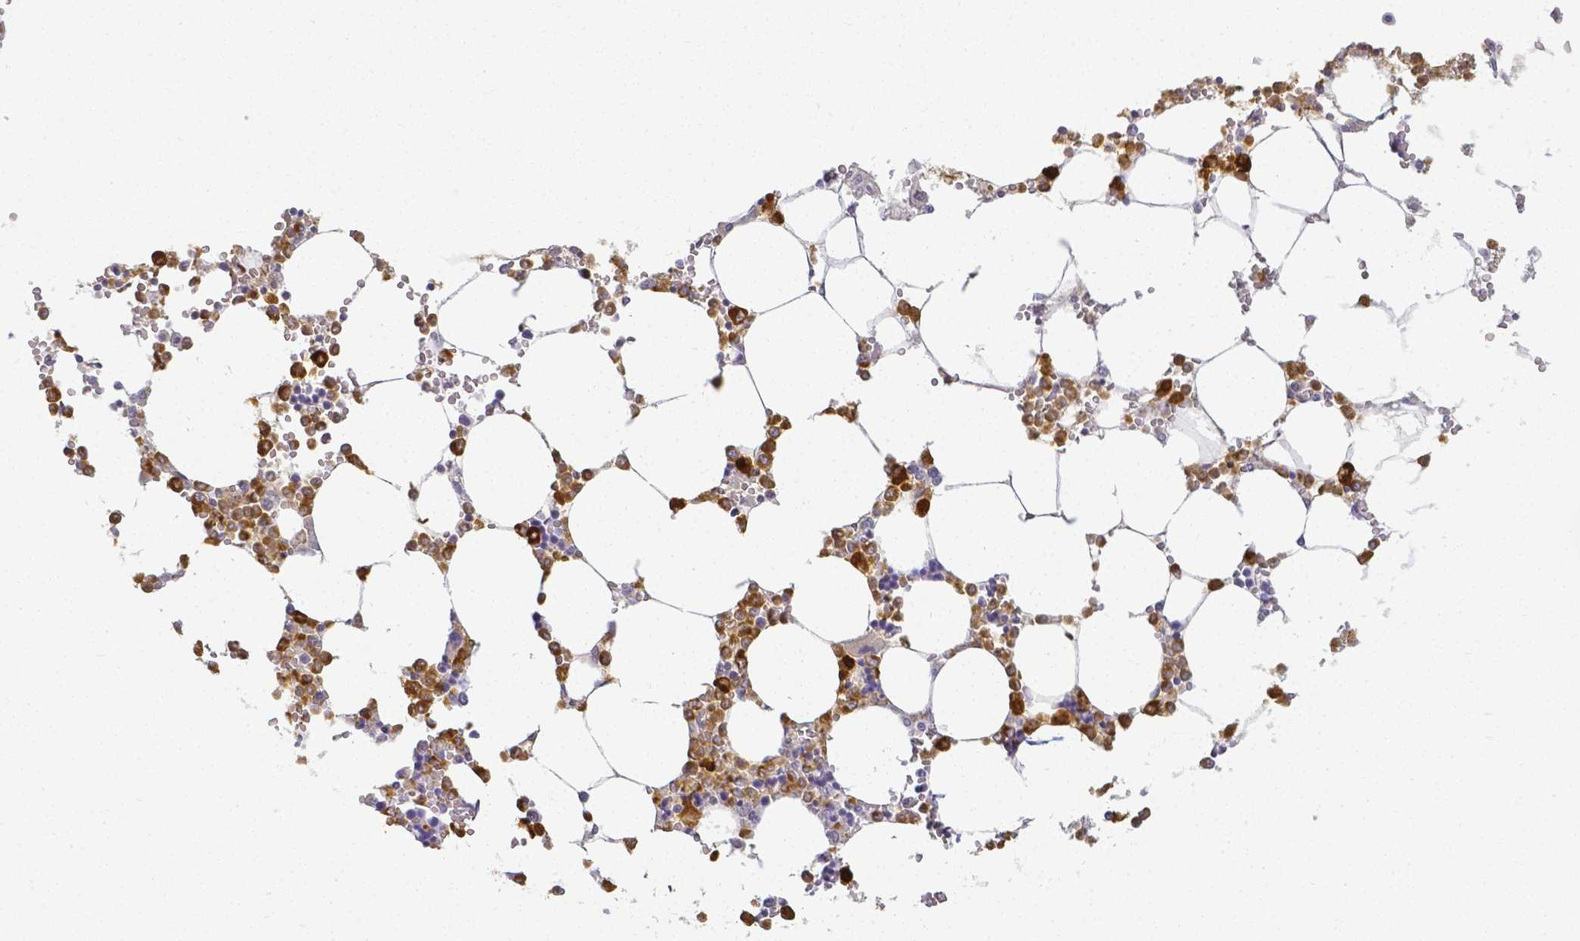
{"staining": {"intensity": "strong", "quantity": "<25%", "location": "cytoplasmic/membranous,nuclear"}, "tissue": "bone marrow", "cell_type": "Hematopoietic cells", "image_type": "normal", "snomed": [{"axis": "morphology", "description": "Normal tissue, NOS"}, {"axis": "topography", "description": "Bone marrow"}], "caption": "High-power microscopy captured an IHC photomicrograph of benign bone marrow, revealing strong cytoplasmic/membranous,nuclear positivity in about <25% of hematopoietic cells. (IHC, brightfield microscopy, high magnification).", "gene": "KCNH1", "patient": {"sex": "male", "age": 64}}